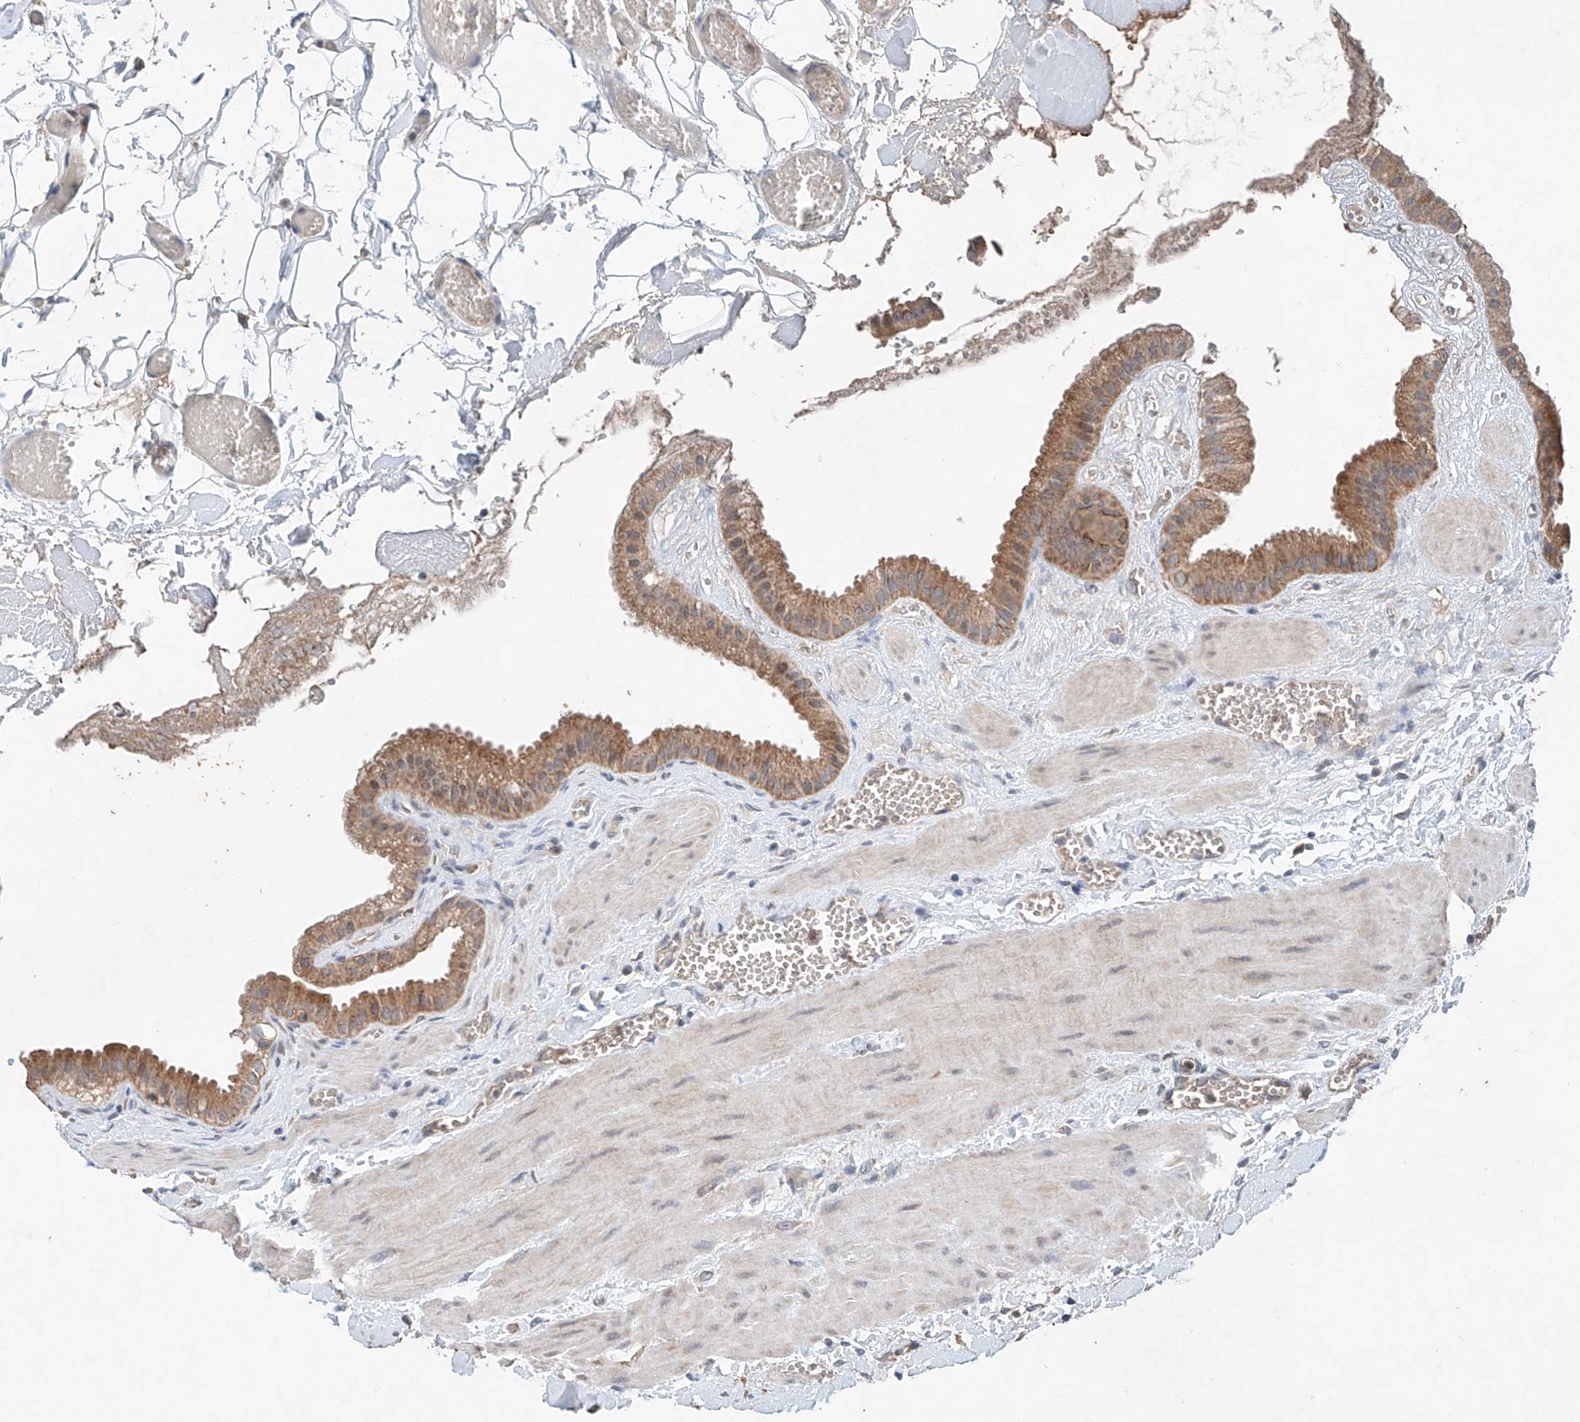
{"staining": {"intensity": "moderate", "quantity": ">75%", "location": "cytoplasmic/membranous"}, "tissue": "gallbladder", "cell_type": "Glandular cells", "image_type": "normal", "snomed": [{"axis": "morphology", "description": "Normal tissue, NOS"}, {"axis": "topography", "description": "Gallbladder"}], "caption": "The immunohistochemical stain highlights moderate cytoplasmic/membranous staining in glandular cells of benign gallbladder. The staining is performed using DAB (3,3'-diaminobenzidine) brown chromogen to label protein expression. The nuclei are counter-stained blue using hematoxylin.", "gene": "FASTK", "patient": {"sex": "male", "age": 55}}